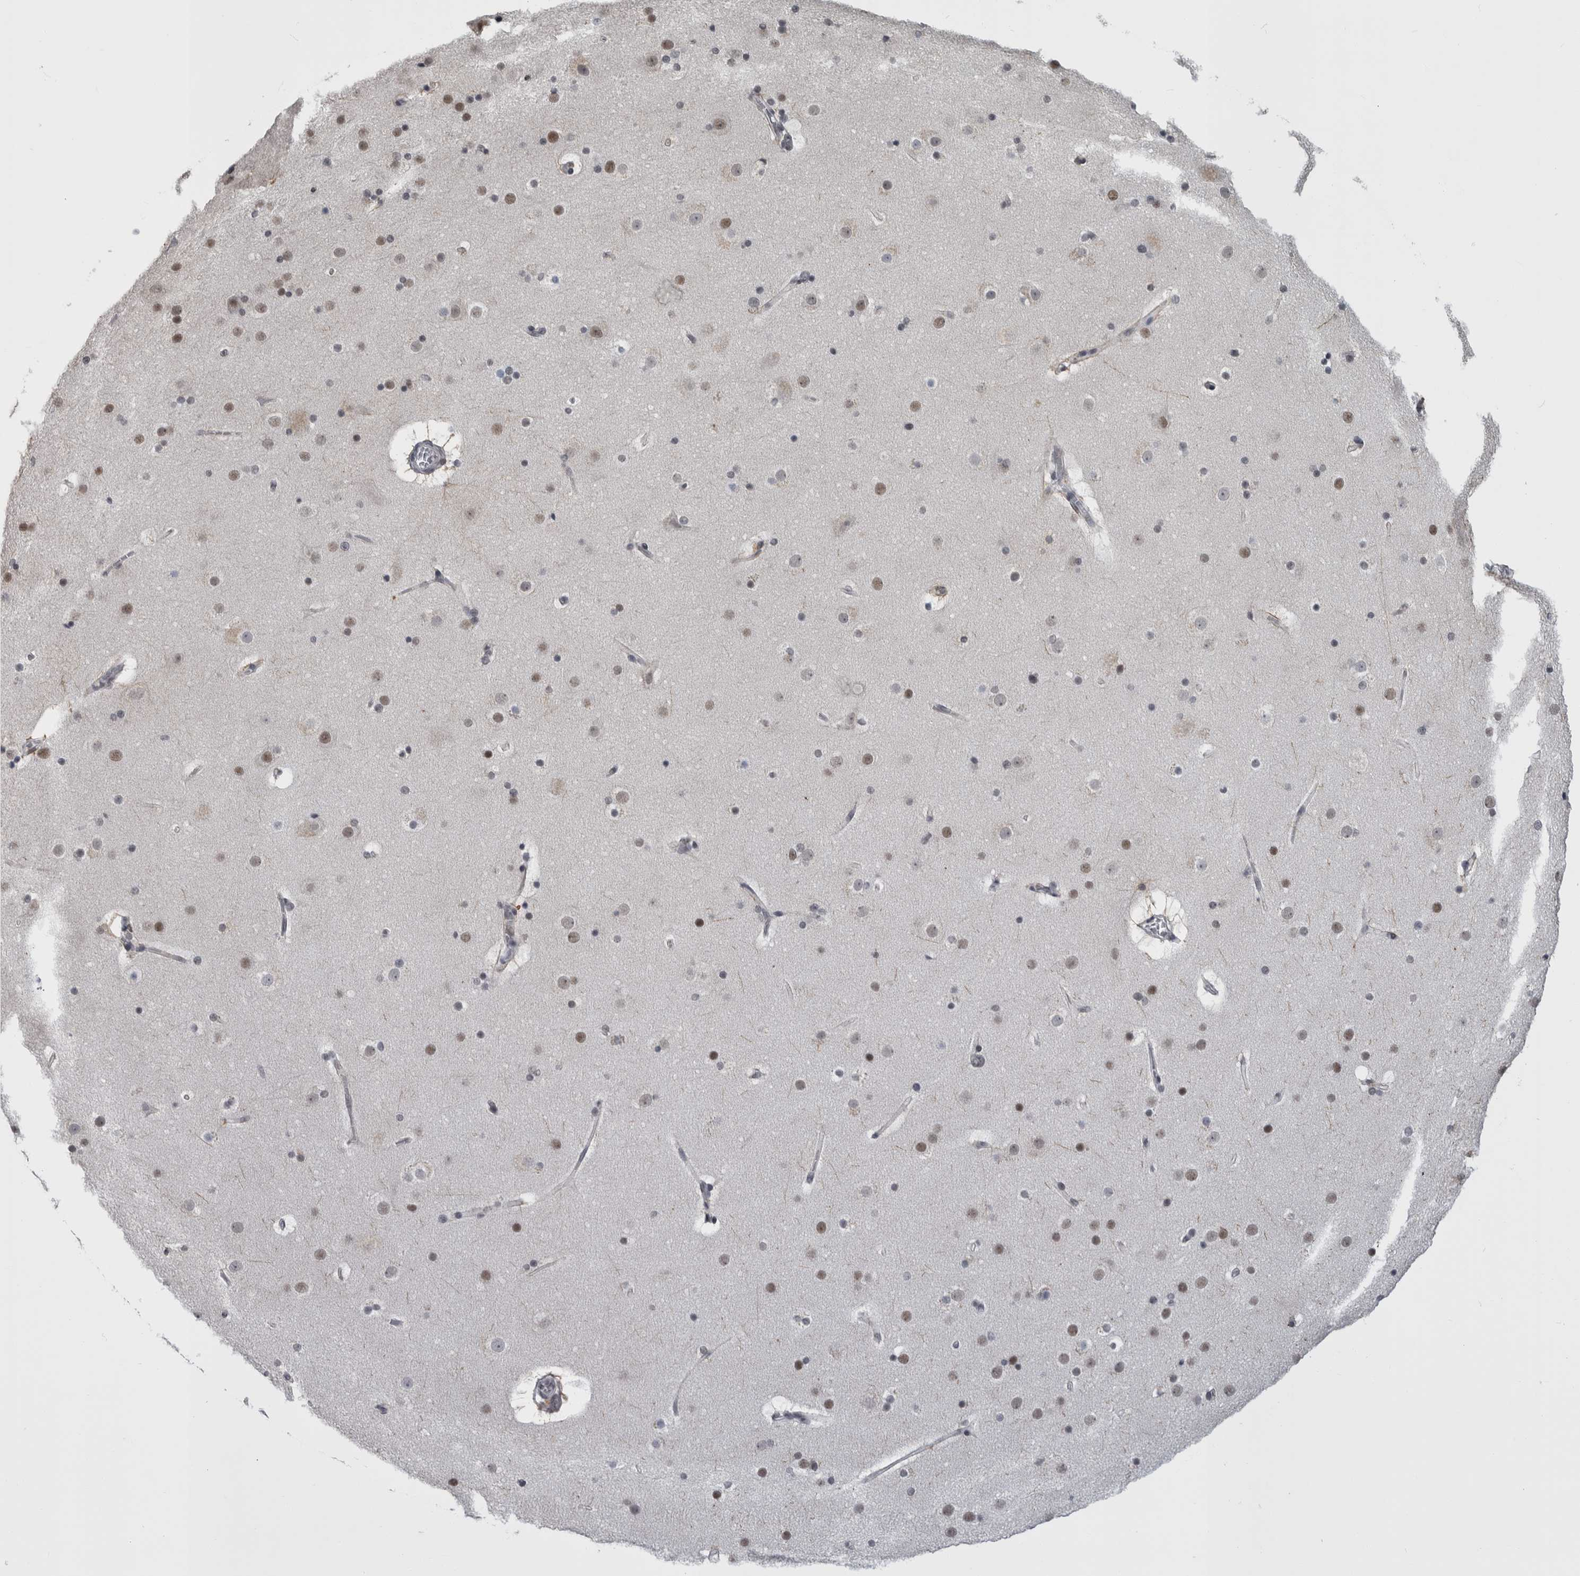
{"staining": {"intensity": "weak", "quantity": "25%-75%", "location": "nuclear"}, "tissue": "cerebral cortex", "cell_type": "Endothelial cells", "image_type": "normal", "snomed": [{"axis": "morphology", "description": "Normal tissue, NOS"}, {"axis": "topography", "description": "Cerebral cortex"}], "caption": "The image shows staining of benign cerebral cortex, revealing weak nuclear protein positivity (brown color) within endothelial cells.", "gene": "ARID4B", "patient": {"sex": "male", "age": 57}}